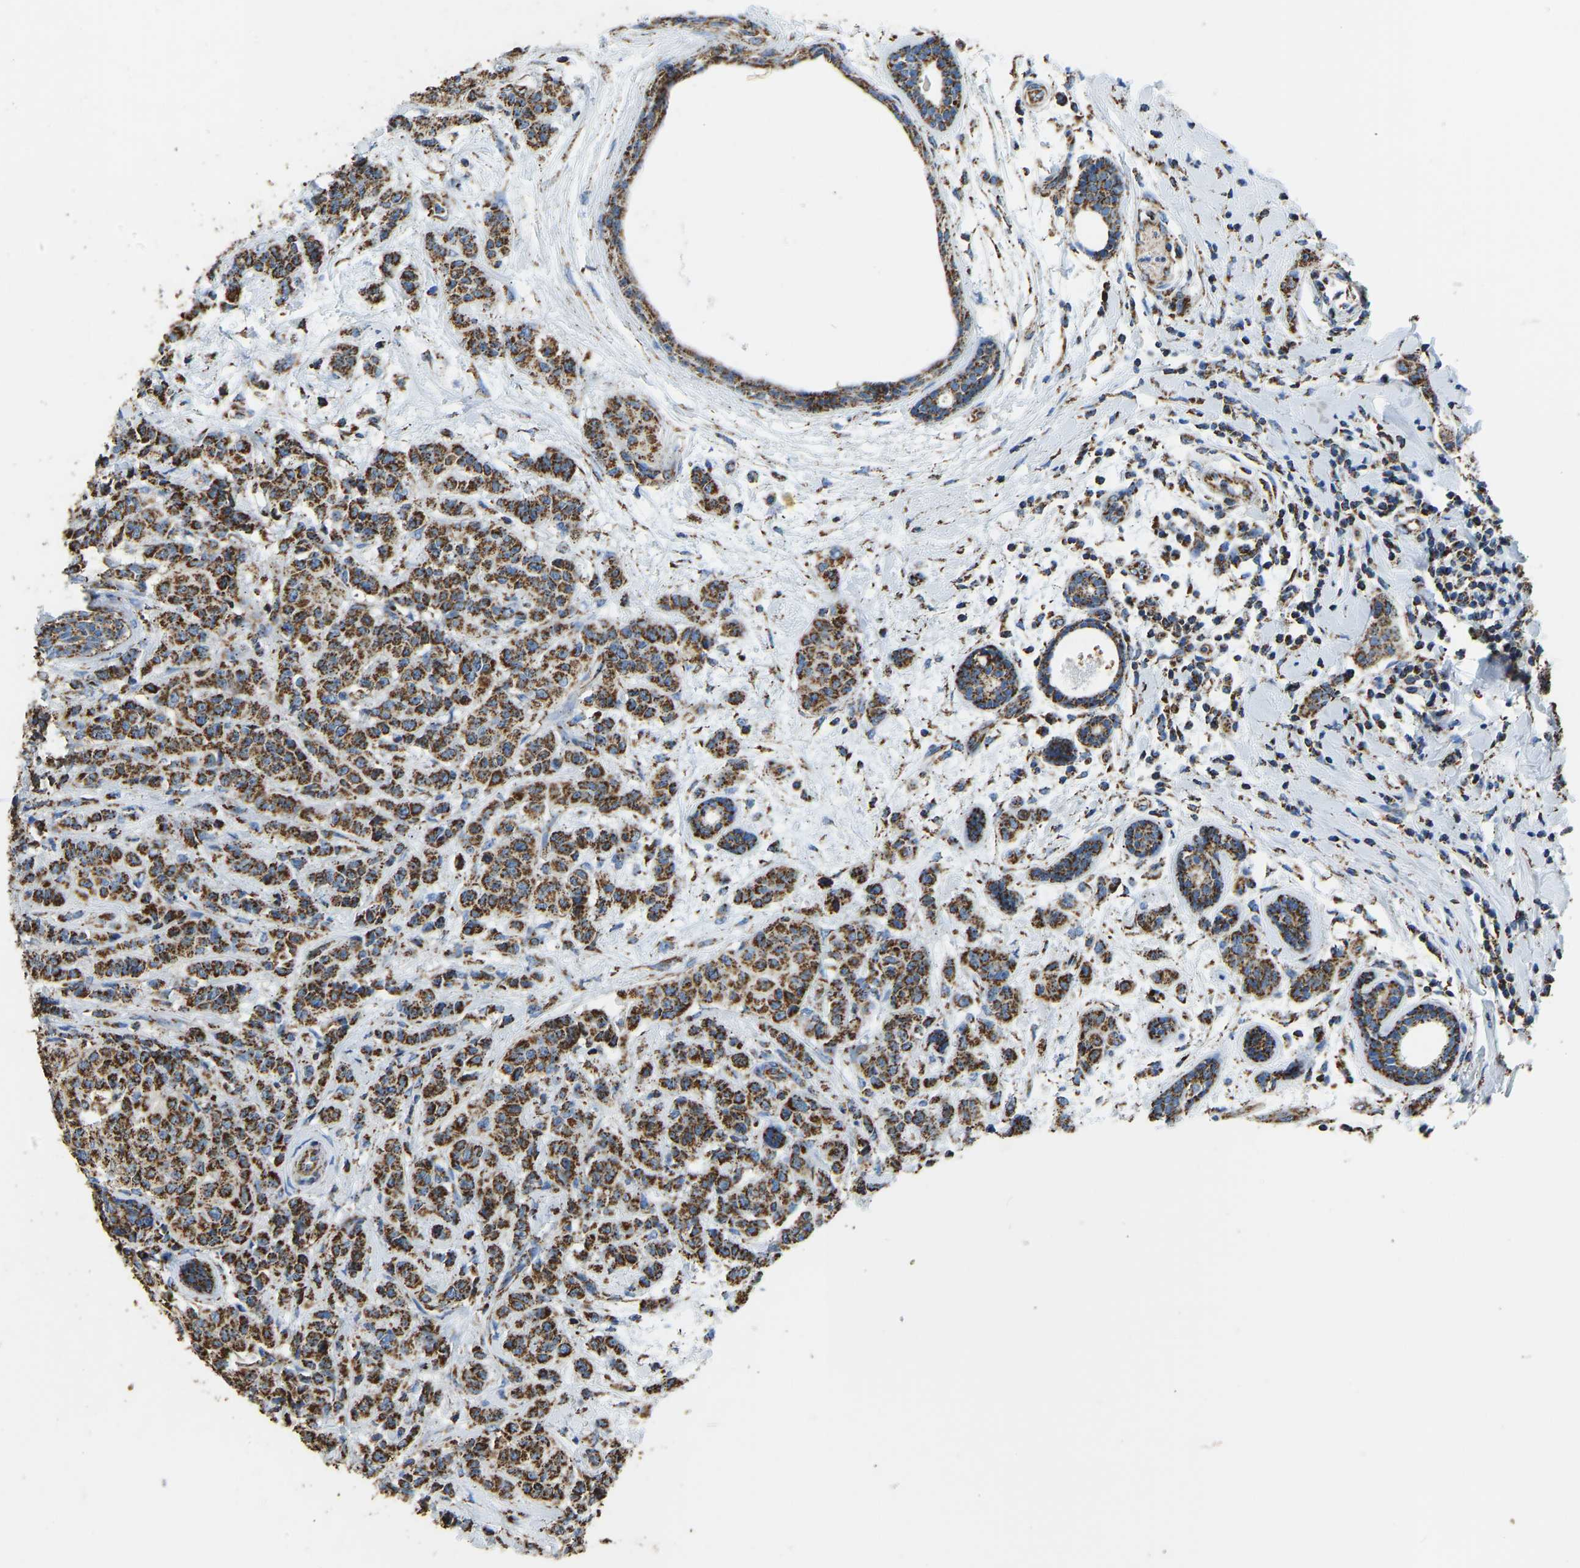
{"staining": {"intensity": "strong", "quantity": ">75%", "location": "cytoplasmic/membranous"}, "tissue": "breast cancer", "cell_type": "Tumor cells", "image_type": "cancer", "snomed": [{"axis": "morphology", "description": "Normal tissue, NOS"}, {"axis": "morphology", "description": "Duct carcinoma"}, {"axis": "topography", "description": "Breast"}], "caption": "A micrograph of breast cancer stained for a protein demonstrates strong cytoplasmic/membranous brown staining in tumor cells.", "gene": "IRX6", "patient": {"sex": "female", "age": 40}}